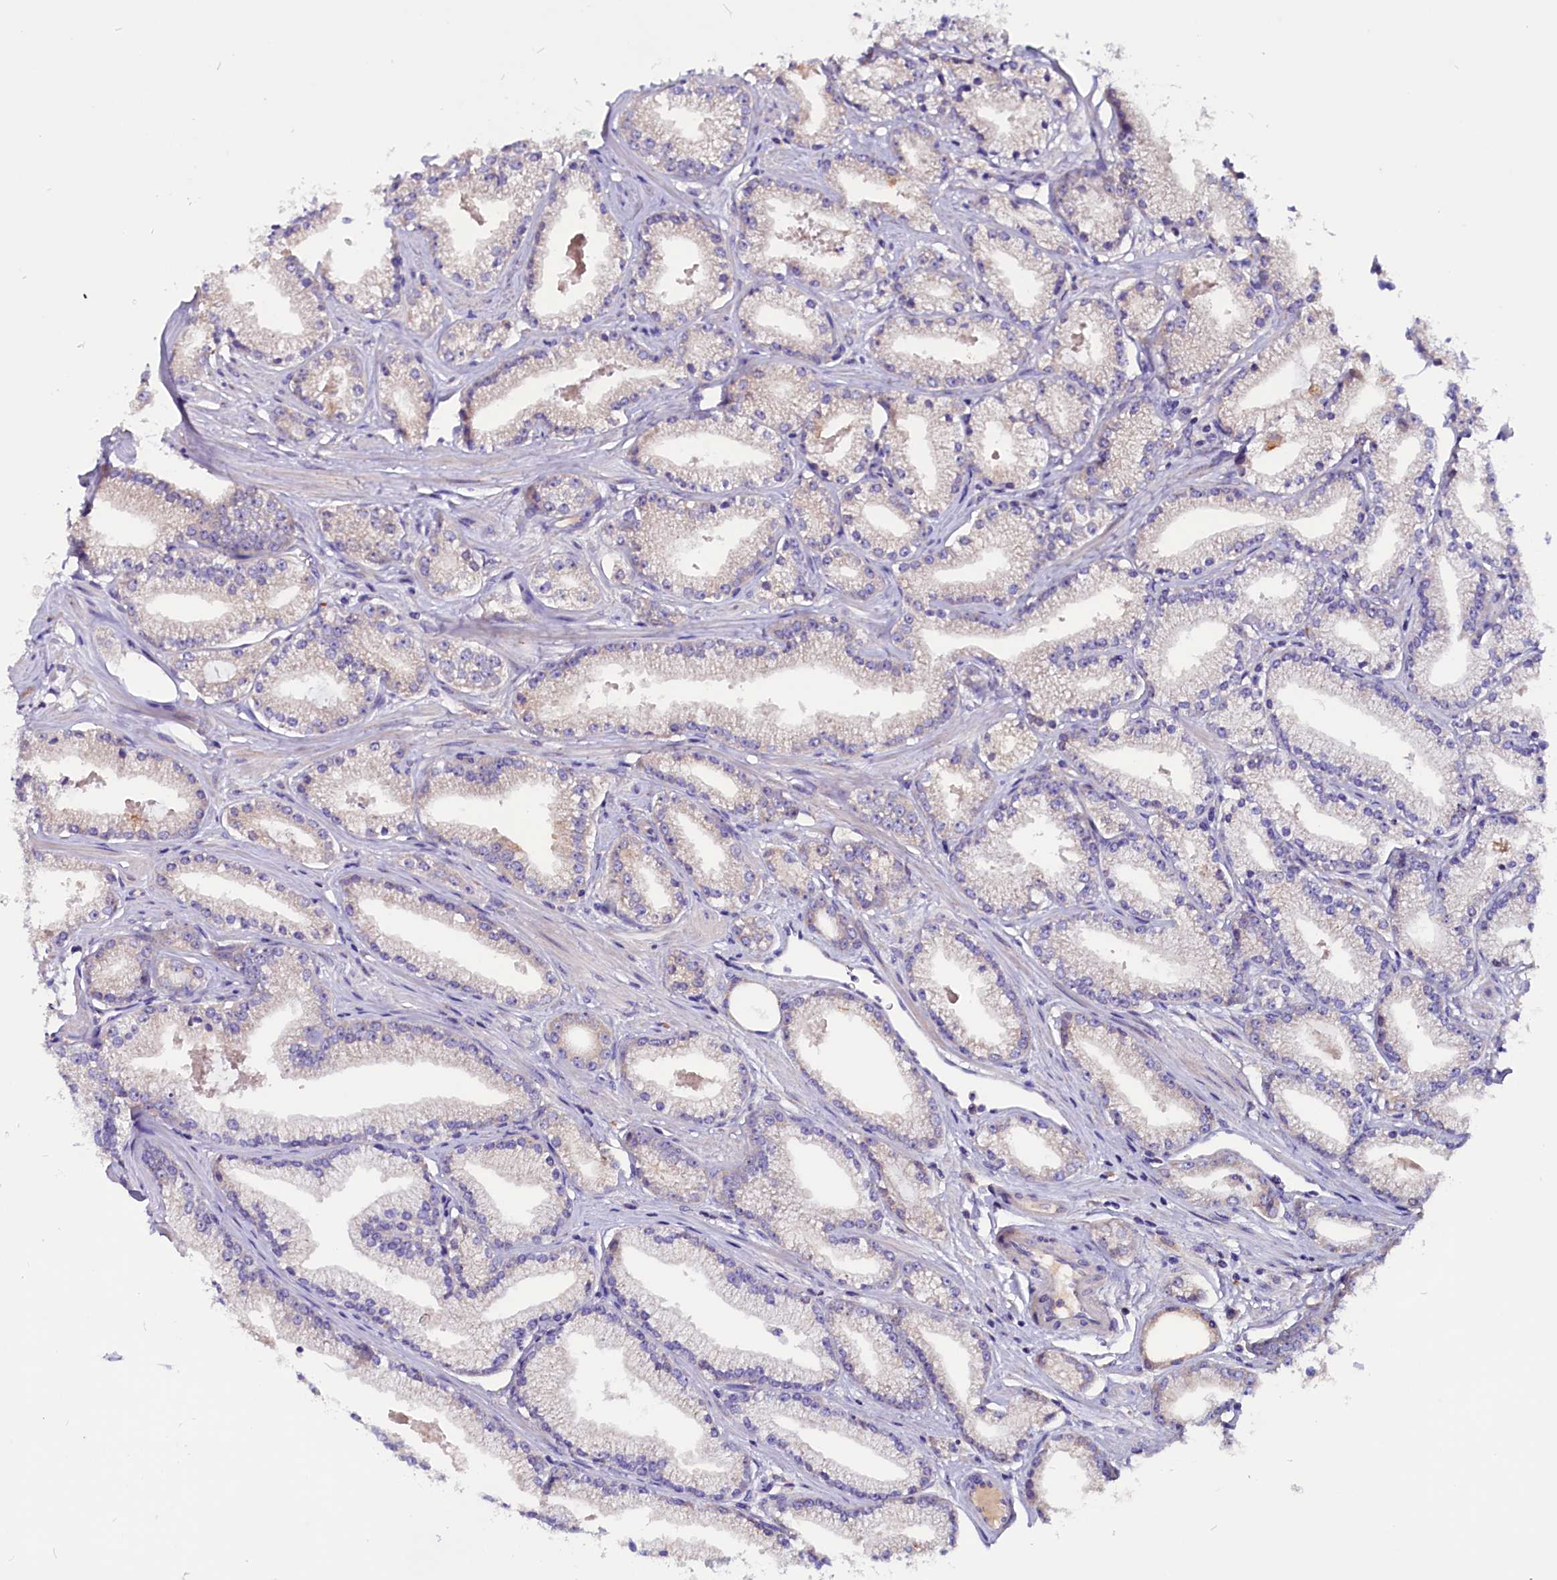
{"staining": {"intensity": "negative", "quantity": "none", "location": "none"}, "tissue": "prostate cancer", "cell_type": "Tumor cells", "image_type": "cancer", "snomed": [{"axis": "morphology", "description": "Adenocarcinoma, High grade"}, {"axis": "topography", "description": "Prostate"}], "caption": "DAB immunohistochemical staining of human adenocarcinoma (high-grade) (prostate) reveals no significant positivity in tumor cells. (Stains: DAB (3,3'-diaminobenzidine) immunohistochemistry with hematoxylin counter stain, Microscopy: brightfield microscopy at high magnification).", "gene": "CCBE1", "patient": {"sex": "male", "age": 67}}